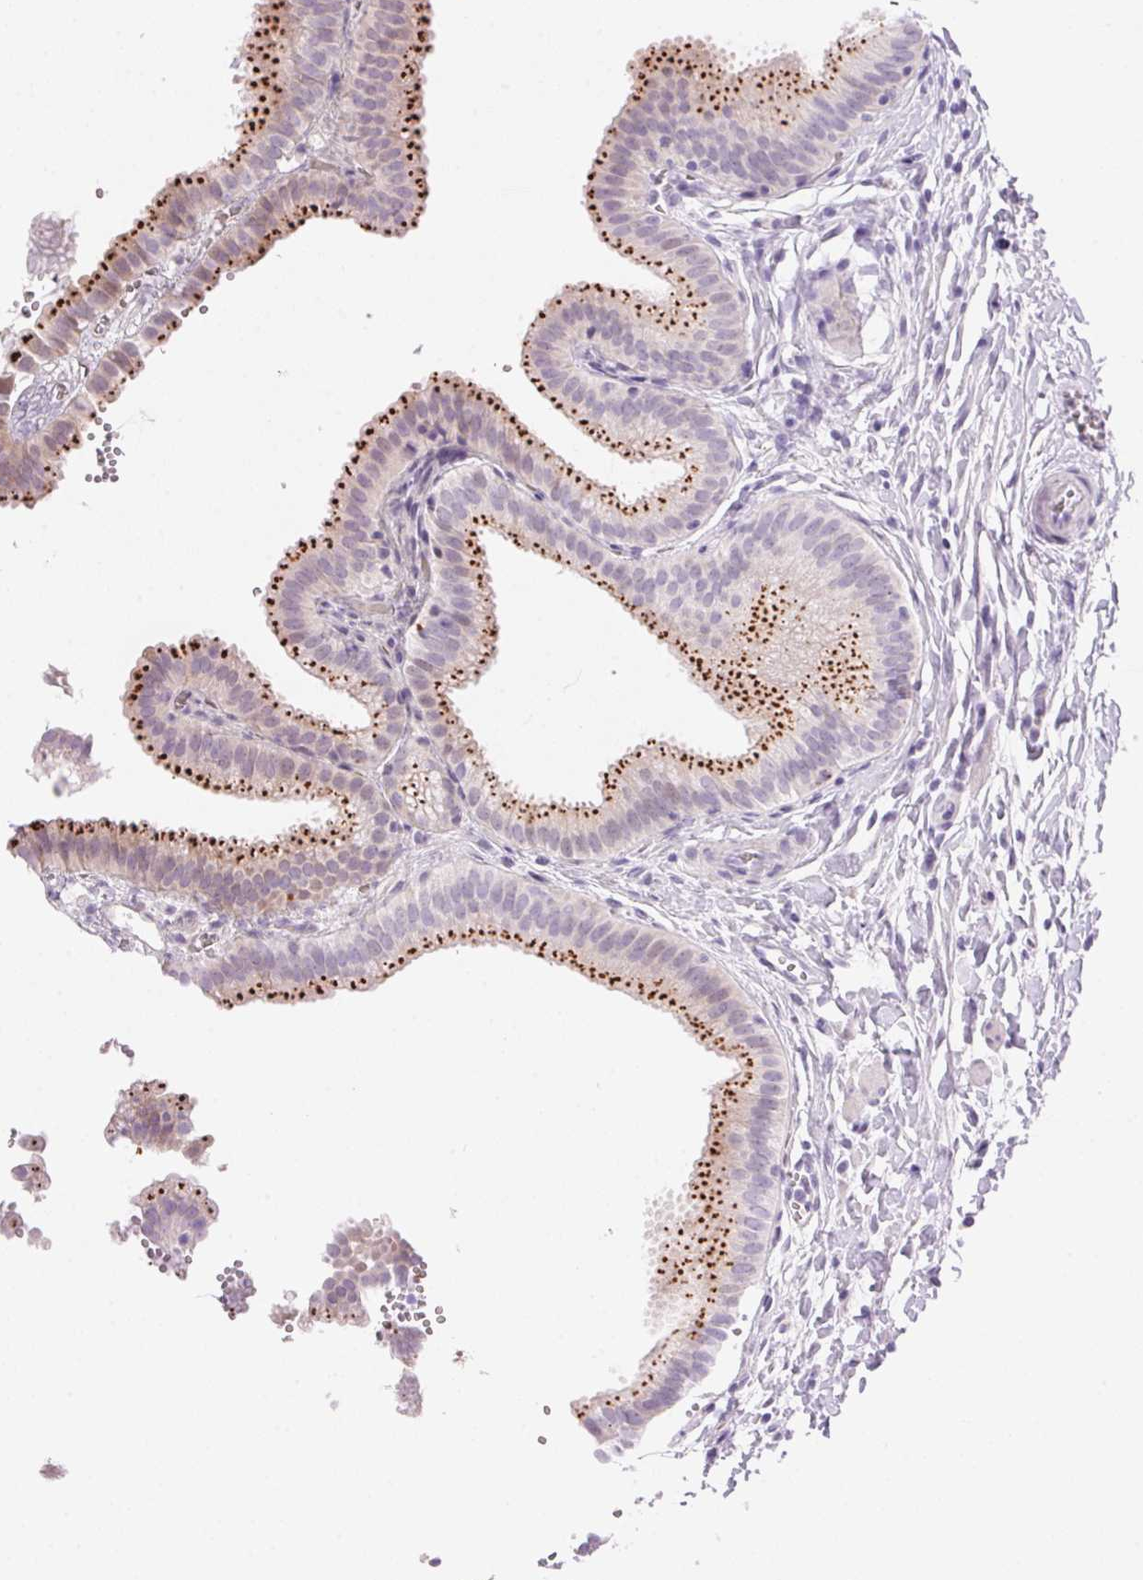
{"staining": {"intensity": "moderate", "quantity": "<25%", "location": "cytoplasmic/membranous"}, "tissue": "gallbladder", "cell_type": "Glandular cells", "image_type": "normal", "snomed": [{"axis": "morphology", "description": "Normal tissue, NOS"}, {"axis": "topography", "description": "Gallbladder"}], "caption": "The histopathology image displays a brown stain indicating the presence of a protein in the cytoplasmic/membranous of glandular cells in gallbladder.", "gene": "TEKT1", "patient": {"sex": "female", "age": 63}}